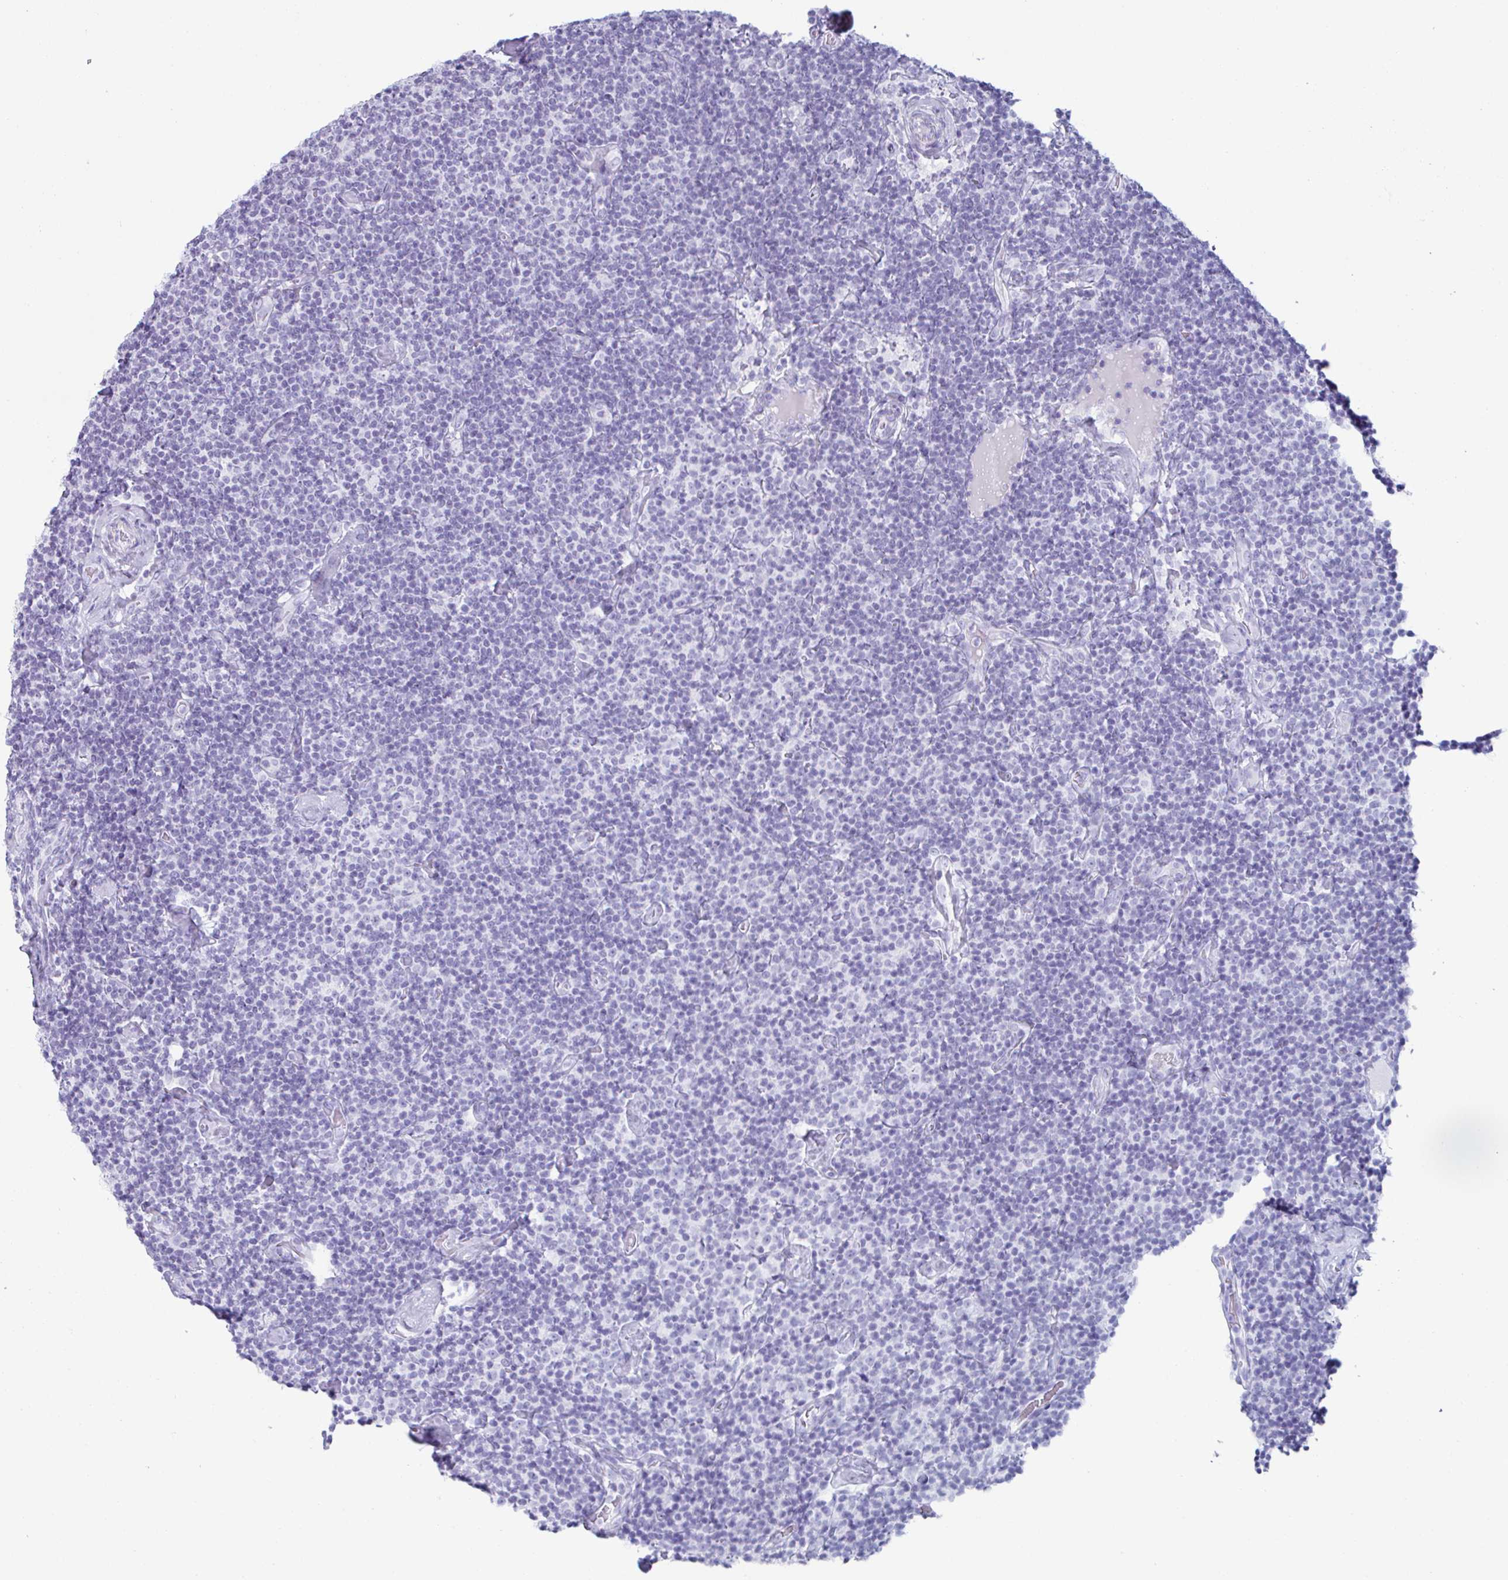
{"staining": {"intensity": "negative", "quantity": "none", "location": "none"}, "tissue": "lymphoma", "cell_type": "Tumor cells", "image_type": "cancer", "snomed": [{"axis": "morphology", "description": "Malignant lymphoma, non-Hodgkin's type, Low grade"}, {"axis": "topography", "description": "Lymph node"}], "caption": "Tumor cells show no significant positivity in lymphoma.", "gene": "CREG2", "patient": {"sex": "male", "age": 81}}